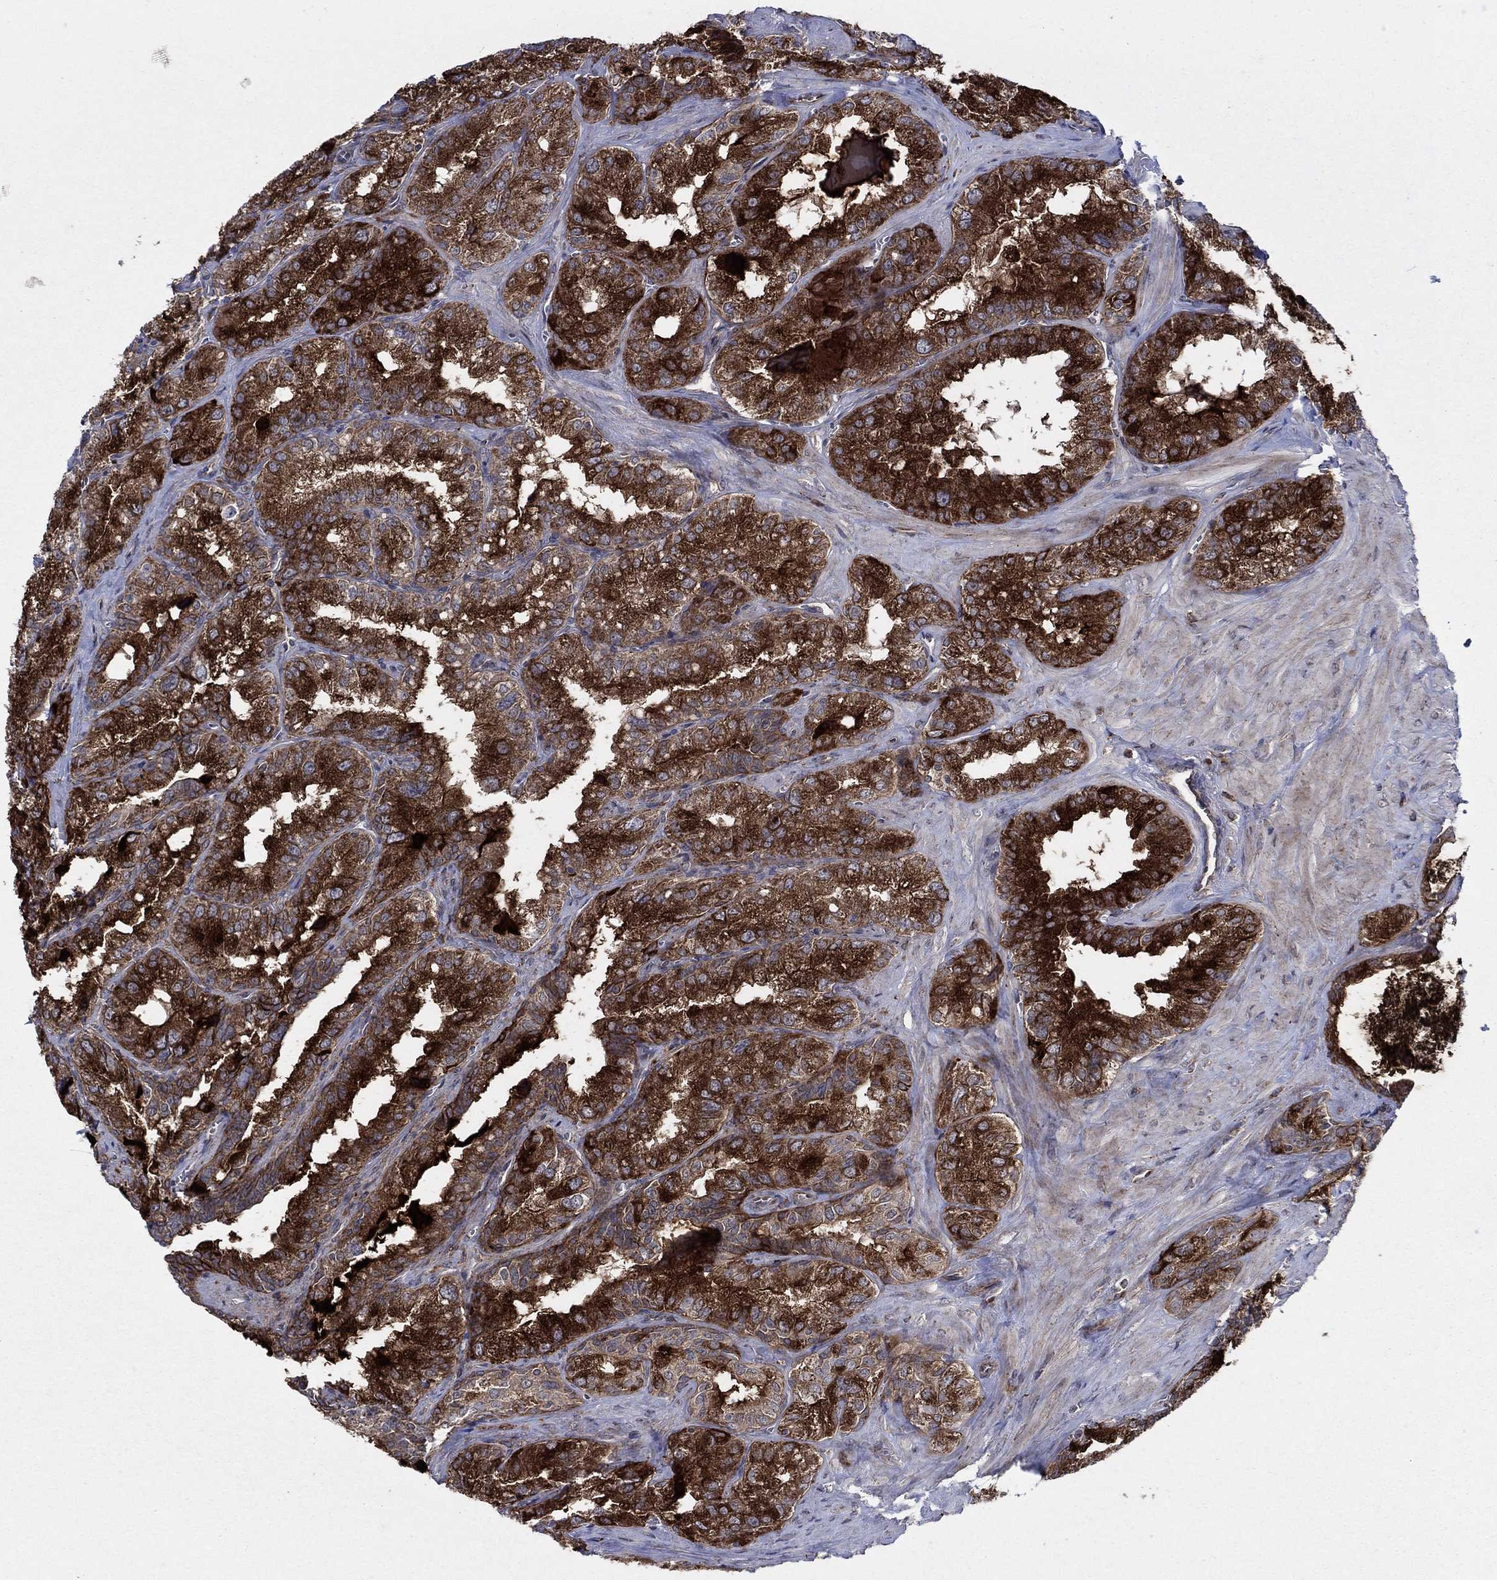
{"staining": {"intensity": "strong", "quantity": ">75%", "location": "cytoplasmic/membranous"}, "tissue": "seminal vesicle", "cell_type": "Glandular cells", "image_type": "normal", "snomed": [{"axis": "morphology", "description": "Normal tissue, NOS"}, {"axis": "topography", "description": "Seminal veicle"}], "caption": "Immunohistochemistry (IHC) (DAB) staining of benign seminal vesicle demonstrates strong cytoplasmic/membranous protein expression in about >75% of glandular cells.", "gene": "RNF19B", "patient": {"sex": "male", "age": 57}}